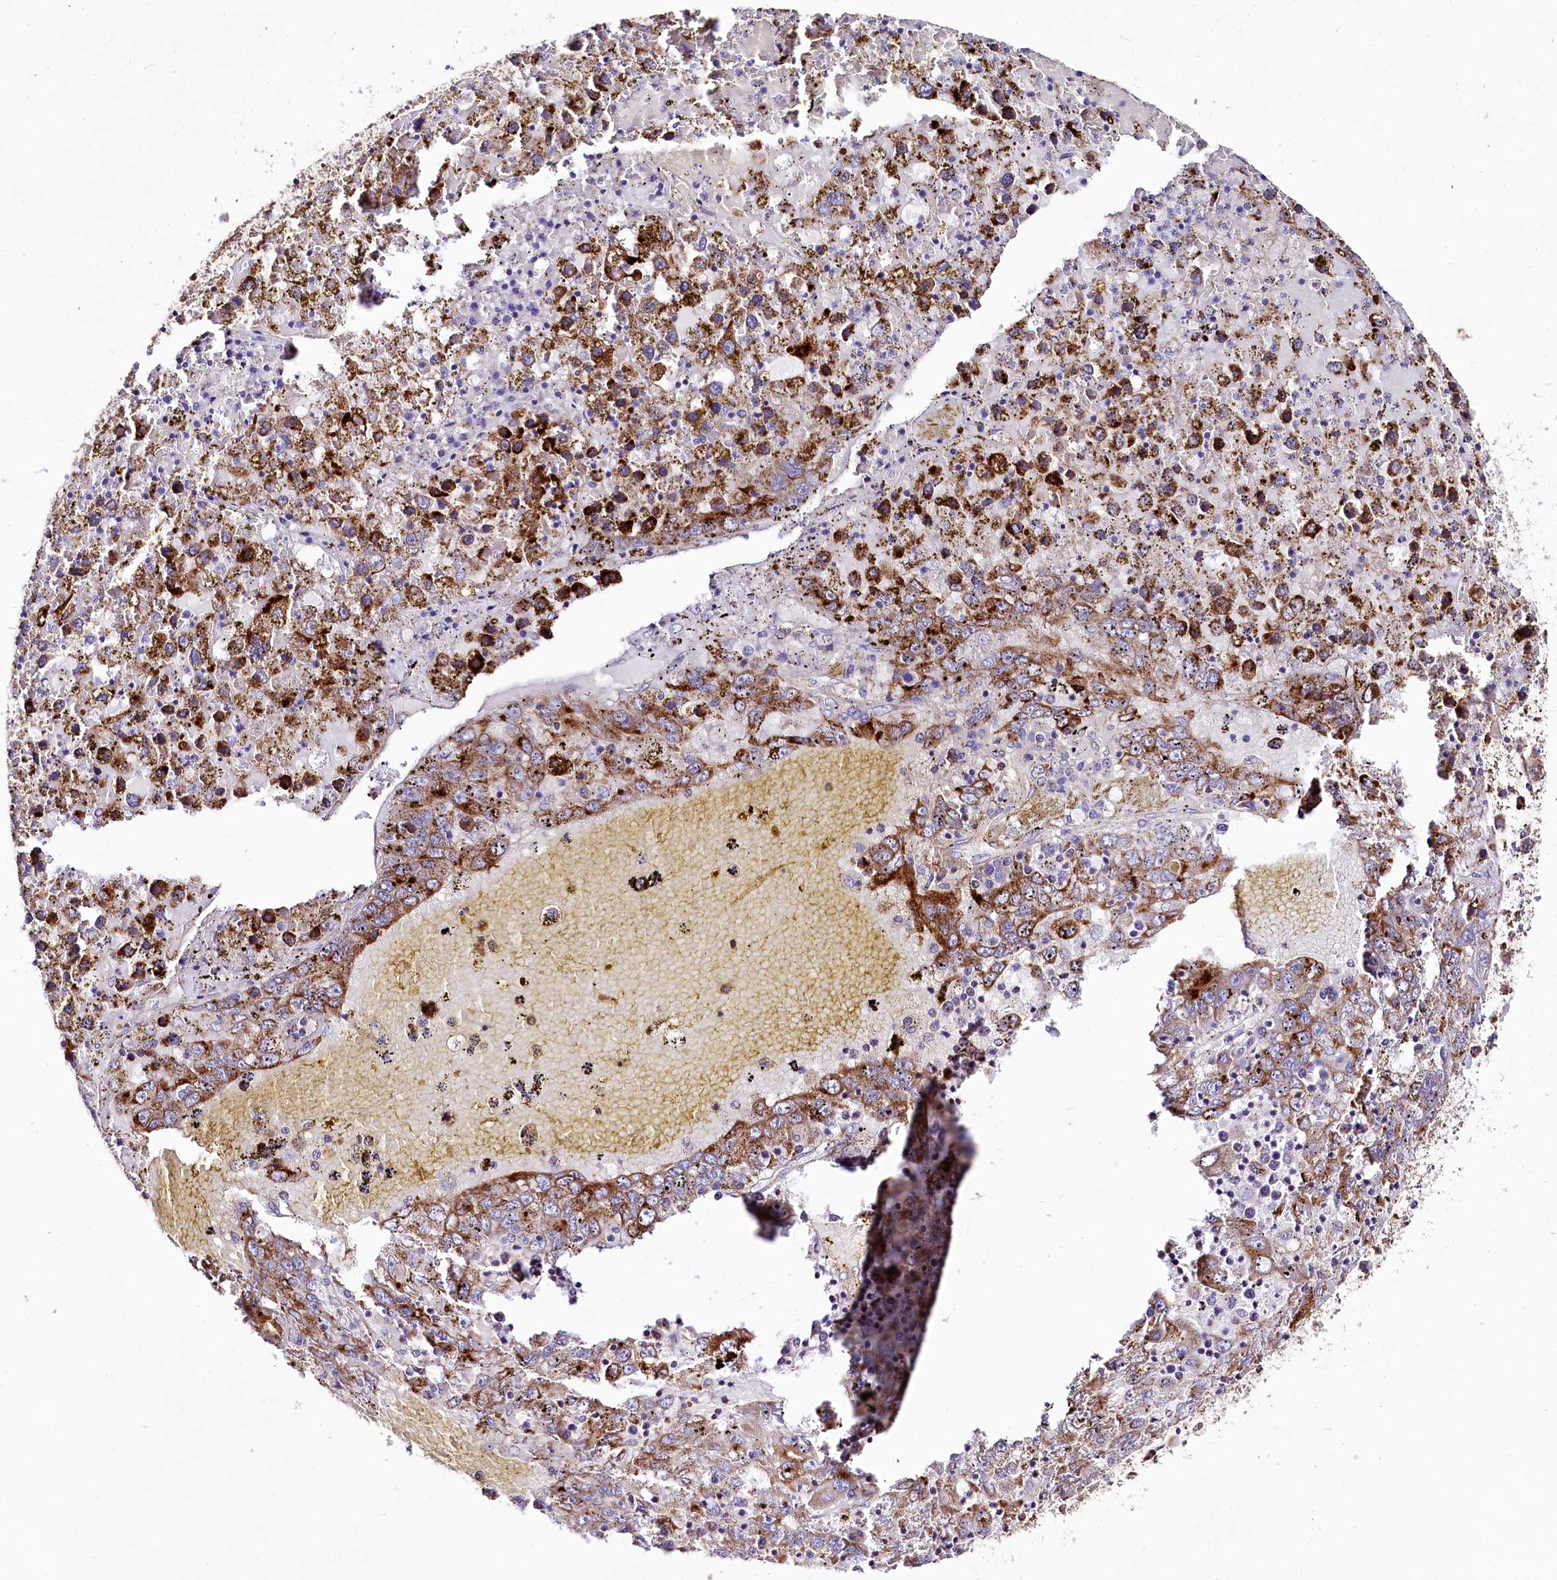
{"staining": {"intensity": "strong", "quantity": ">75%", "location": "cytoplasmic/membranous"}, "tissue": "liver cancer", "cell_type": "Tumor cells", "image_type": "cancer", "snomed": [{"axis": "morphology", "description": "Carcinoma, Hepatocellular, NOS"}, {"axis": "topography", "description": "Liver"}], "caption": "A photomicrograph showing strong cytoplasmic/membranous staining in about >75% of tumor cells in liver cancer, as visualized by brown immunohistochemical staining.", "gene": "APLP2", "patient": {"sex": "male", "age": 49}}